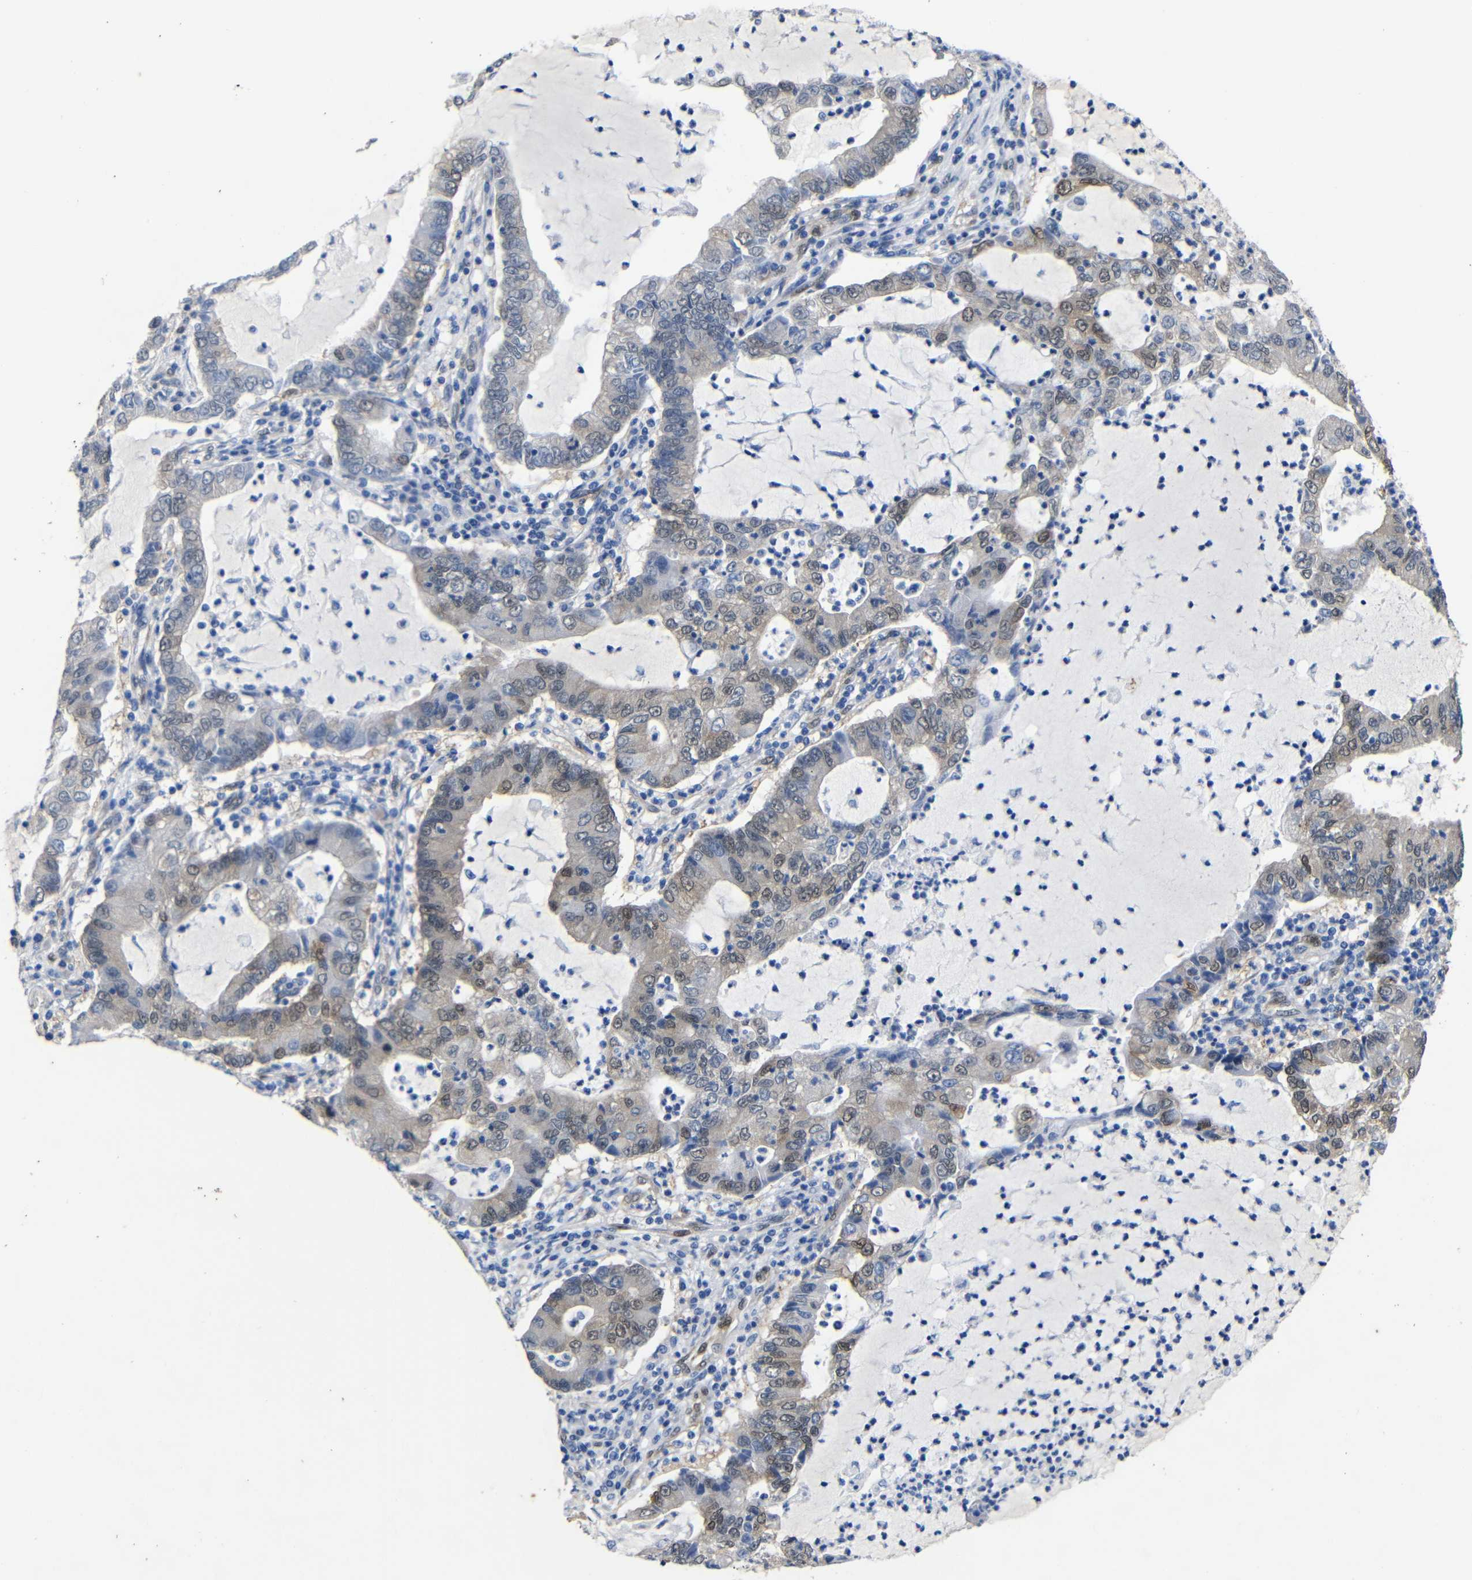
{"staining": {"intensity": "weak", "quantity": "25%-75%", "location": "nuclear"}, "tissue": "lung cancer", "cell_type": "Tumor cells", "image_type": "cancer", "snomed": [{"axis": "morphology", "description": "Adenocarcinoma, NOS"}, {"axis": "topography", "description": "Lung"}], "caption": "Immunohistochemistry image of neoplastic tissue: human lung adenocarcinoma stained using immunohistochemistry (IHC) reveals low levels of weak protein expression localized specifically in the nuclear of tumor cells, appearing as a nuclear brown color.", "gene": "YAP1", "patient": {"sex": "female", "age": 51}}